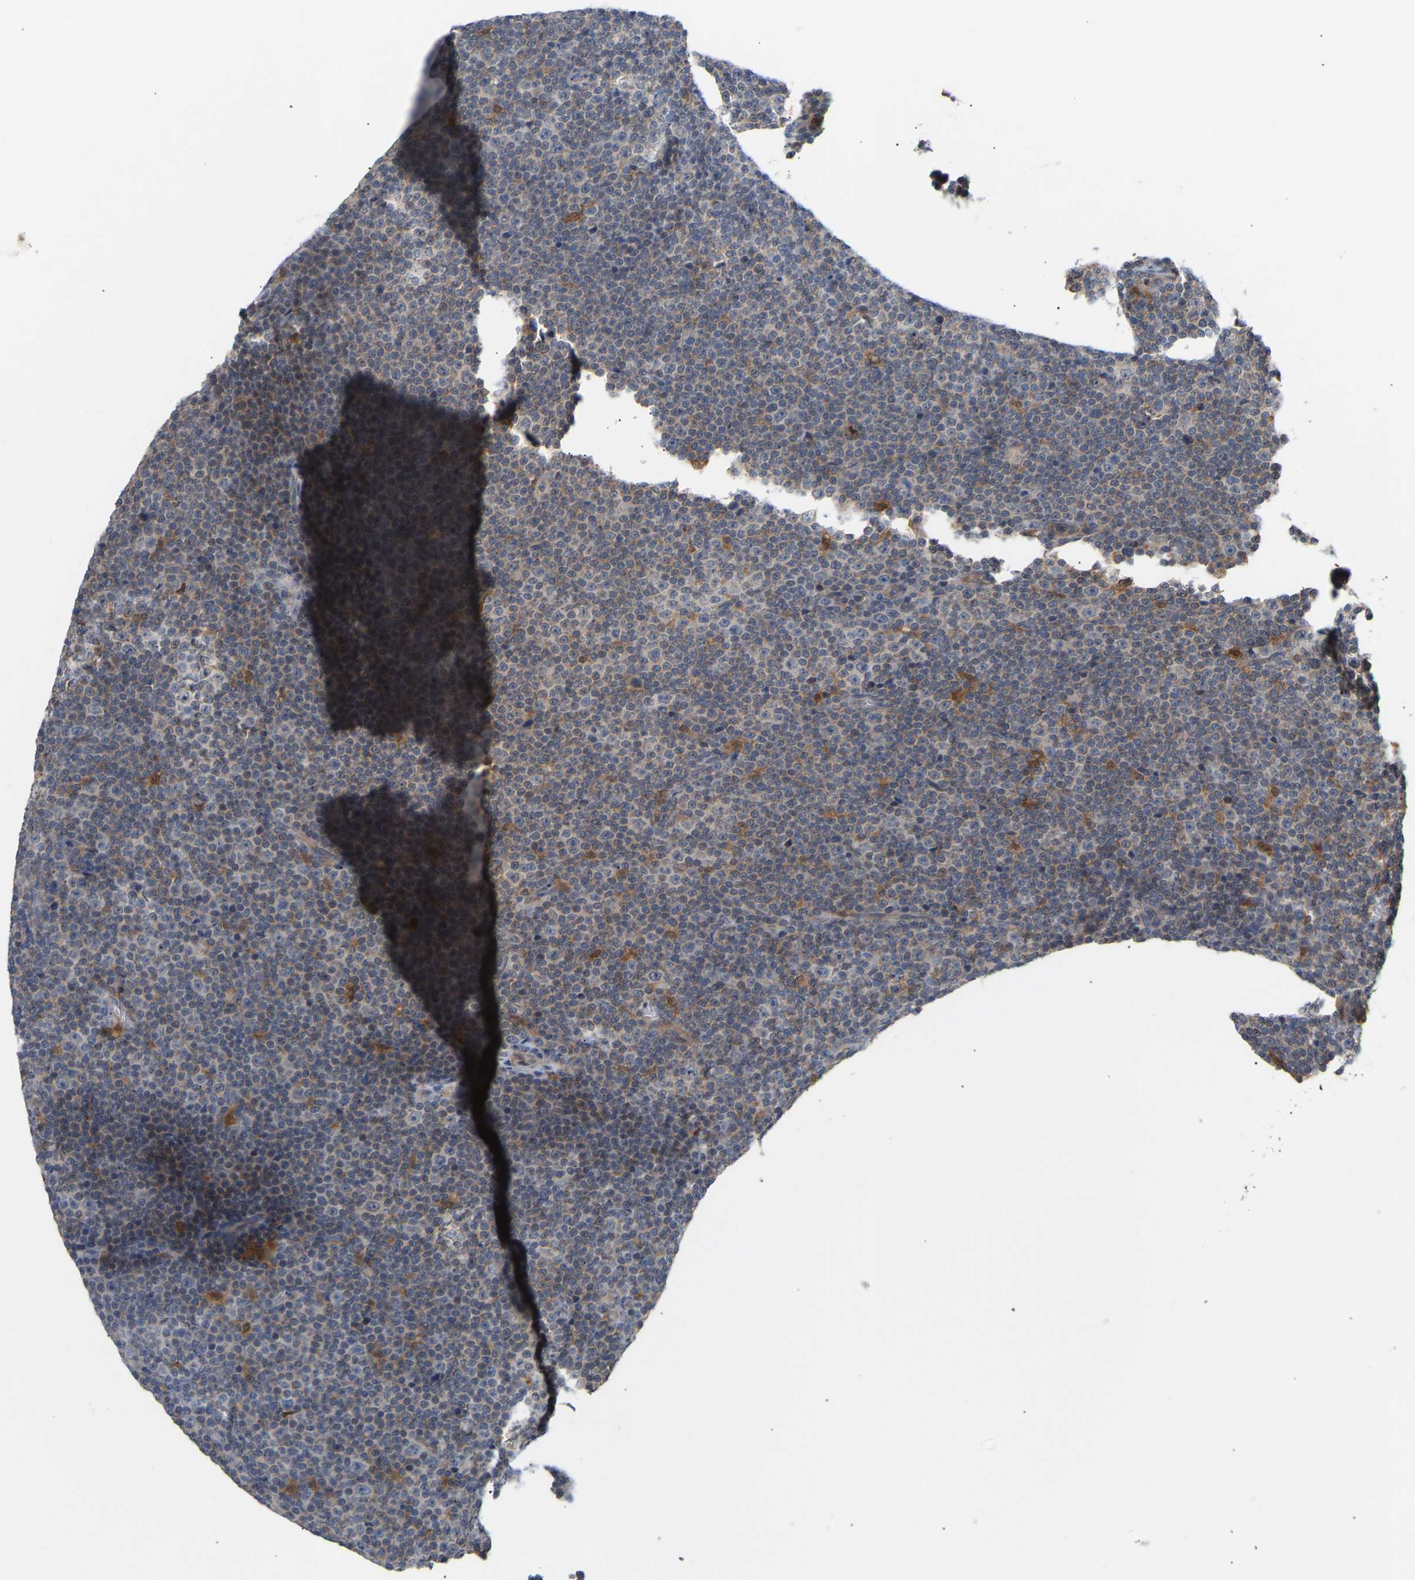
{"staining": {"intensity": "weak", "quantity": "<25%", "location": "cytoplasmic/membranous"}, "tissue": "lymphoma", "cell_type": "Tumor cells", "image_type": "cancer", "snomed": [{"axis": "morphology", "description": "Malignant lymphoma, non-Hodgkin's type, Low grade"}, {"axis": "topography", "description": "Lymph node"}], "caption": "Low-grade malignant lymphoma, non-Hodgkin's type was stained to show a protein in brown. There is no significant positivity in tumor cells.", "gene": "TPMT", "patient": {"sex": "female", "age": 67}}